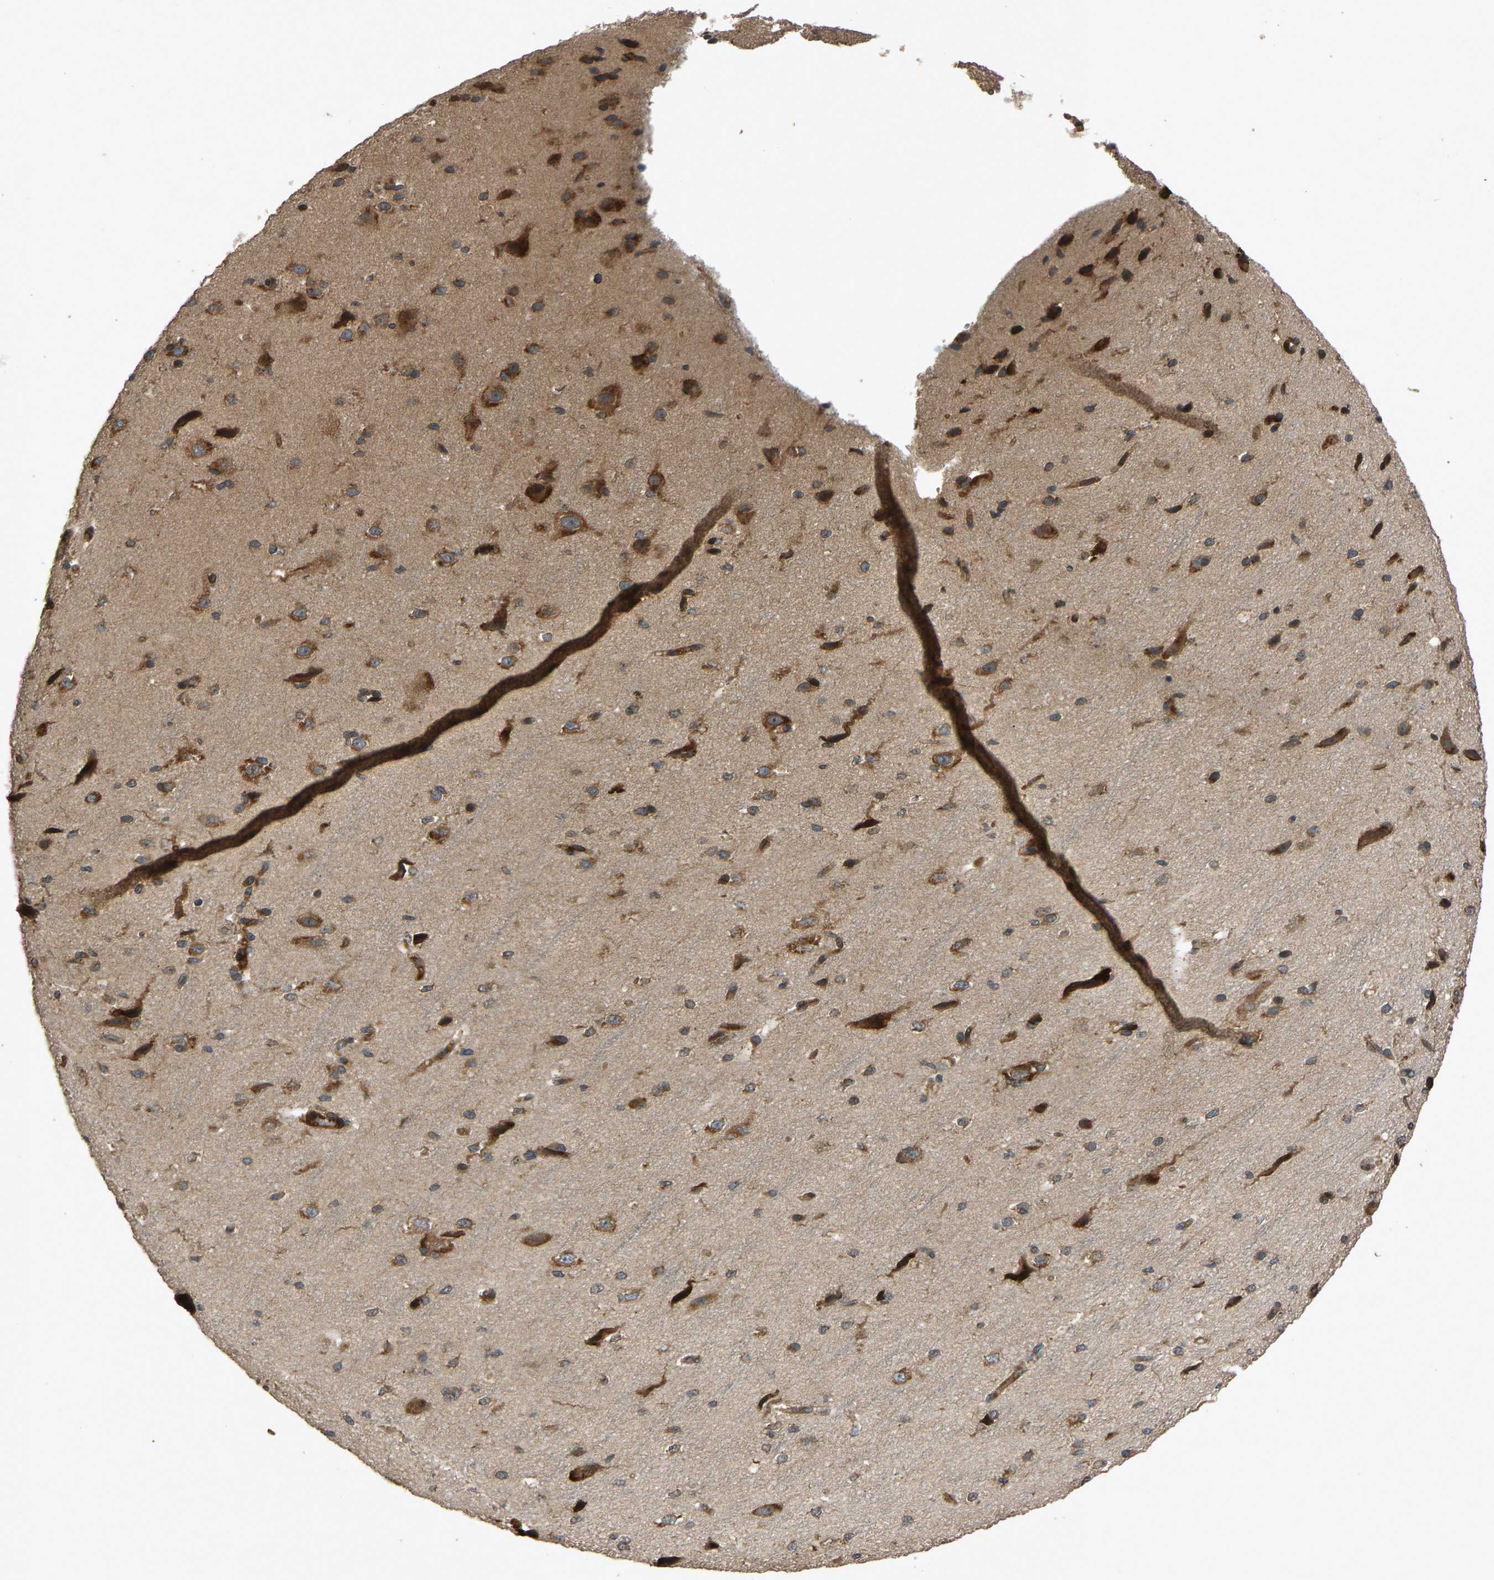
{"staining": {"intensity": "moderate", "quantity": ">75%", "location": "cytoplasmic/membranous"}, "tissue": "cerebral cortex", "cell_type": "Endothelial cells", "image_type": "normal", "snomed": [{"axis": "morphology", "description": "Normal tissue, NOS"}, {"axis": "morphology", "description": "Developmental malformation"}, {"axis": "topography", "description": "Cerebral cortex"}], "caption": "Immunohistochemical staining of benign cerebral cortex shows medium levels of moderate cytoplasmic/membranous positivity in about >75% of endothelial cells.", "gene": "RPN2", "patient": {"sex": "female", "age": 30}}